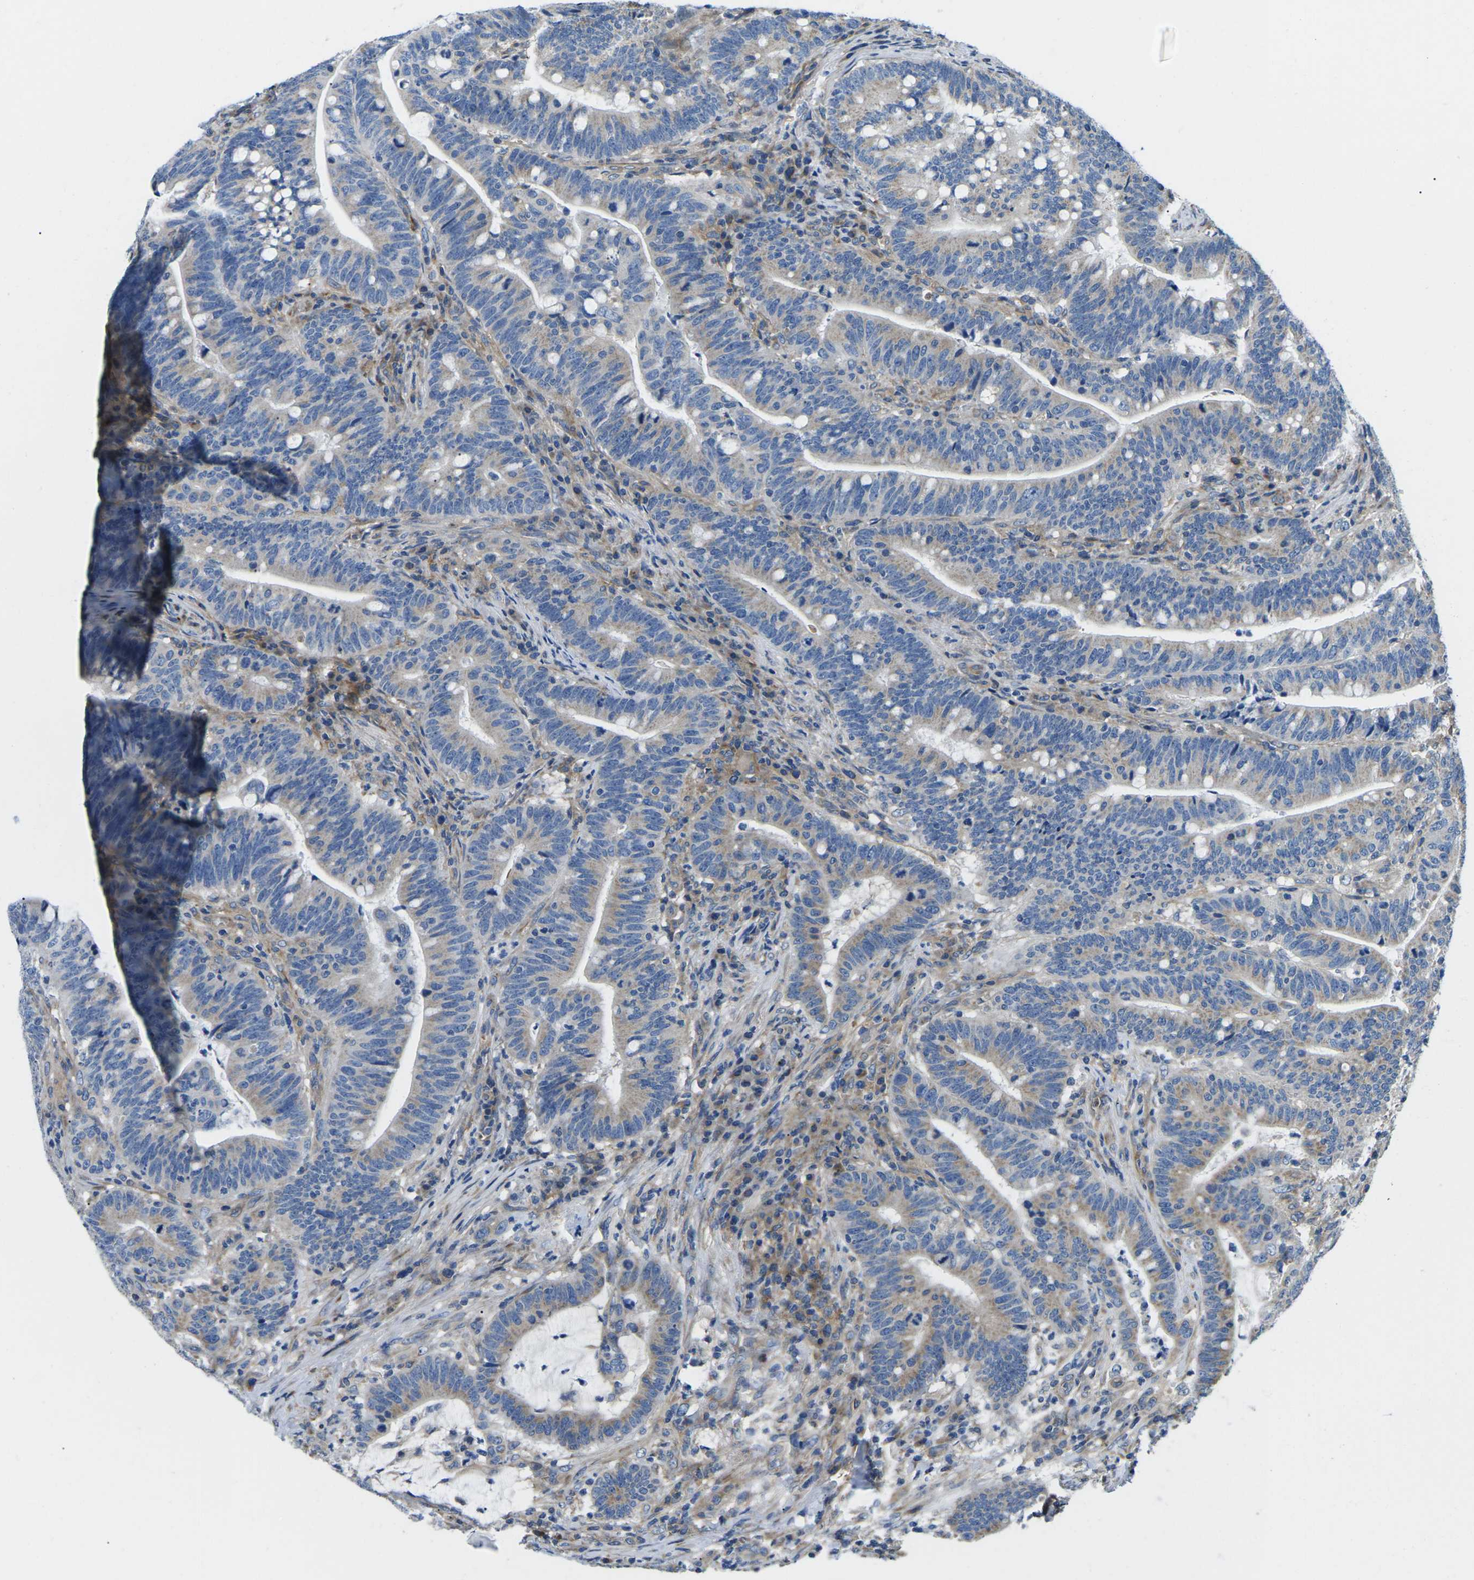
{"staining": {"intensity": "weak", "quantity": ">75%", "location": "cytoplasmic/membranous"}, "tissue": "colorectal cancer", "cell_type": "Tumor cells", "image_type": "cancer", "snomed": [{"axis": "morphology", "description": "Normal tissue, NOS"}, {"axis": "morphology", "description": "Adenocarcinoma, NOS"}, {"axis": "topography", "description": "Colon"}], "caption": "High-power microscopy captured an immunohistochemistry (IHC) micrograph of colorectal cancer, revealing weak cytoplasmic/membranous expression in about >75% of tumor cells.", "gene": "TMEFF2", "patient": {"sex": "female", "age": 66}}